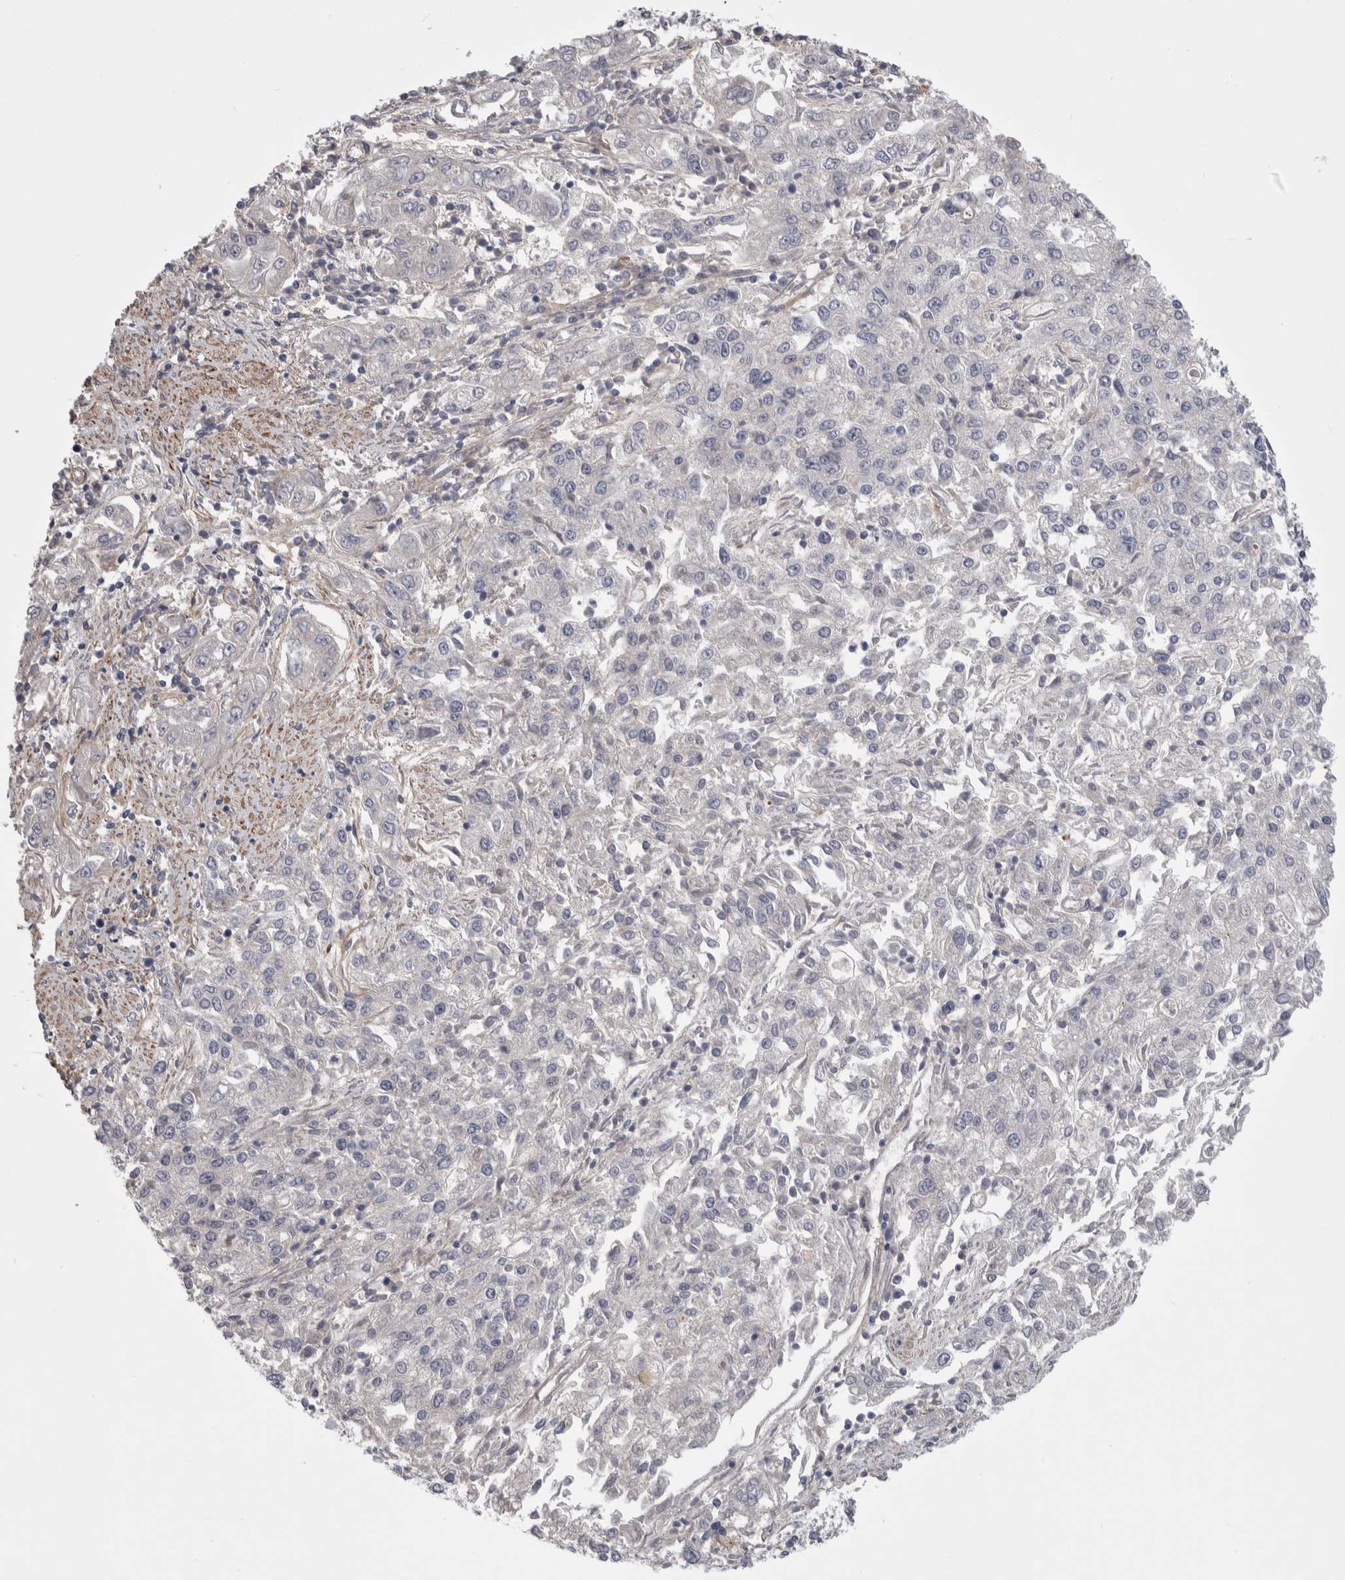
{"staining": {"intensity": "negative", "quantity": "none", "location": "none"}, "tissue": "endometrial cancer", "cell_type": "Tumor cells", "image_type": "cancer", "snomed": [{"axis": "morphology", "description": "Adenocarcinoma, NOS"}, {"axis": "topography", "description": "Endometrium"}], "caption": "The immunohistochemistry (IHC) photomicrograph has no significant staining in tumor cells of endometrial adenocarcinoma tissue. (Stains: DAB (3,3'-diaminobenzidine) IHC with hematoxylin counter stain, Microscopy: brightfield microscopy at high magnification).", "gene": "PSMG3", "patient": {"sex": "female", "age": 49}}